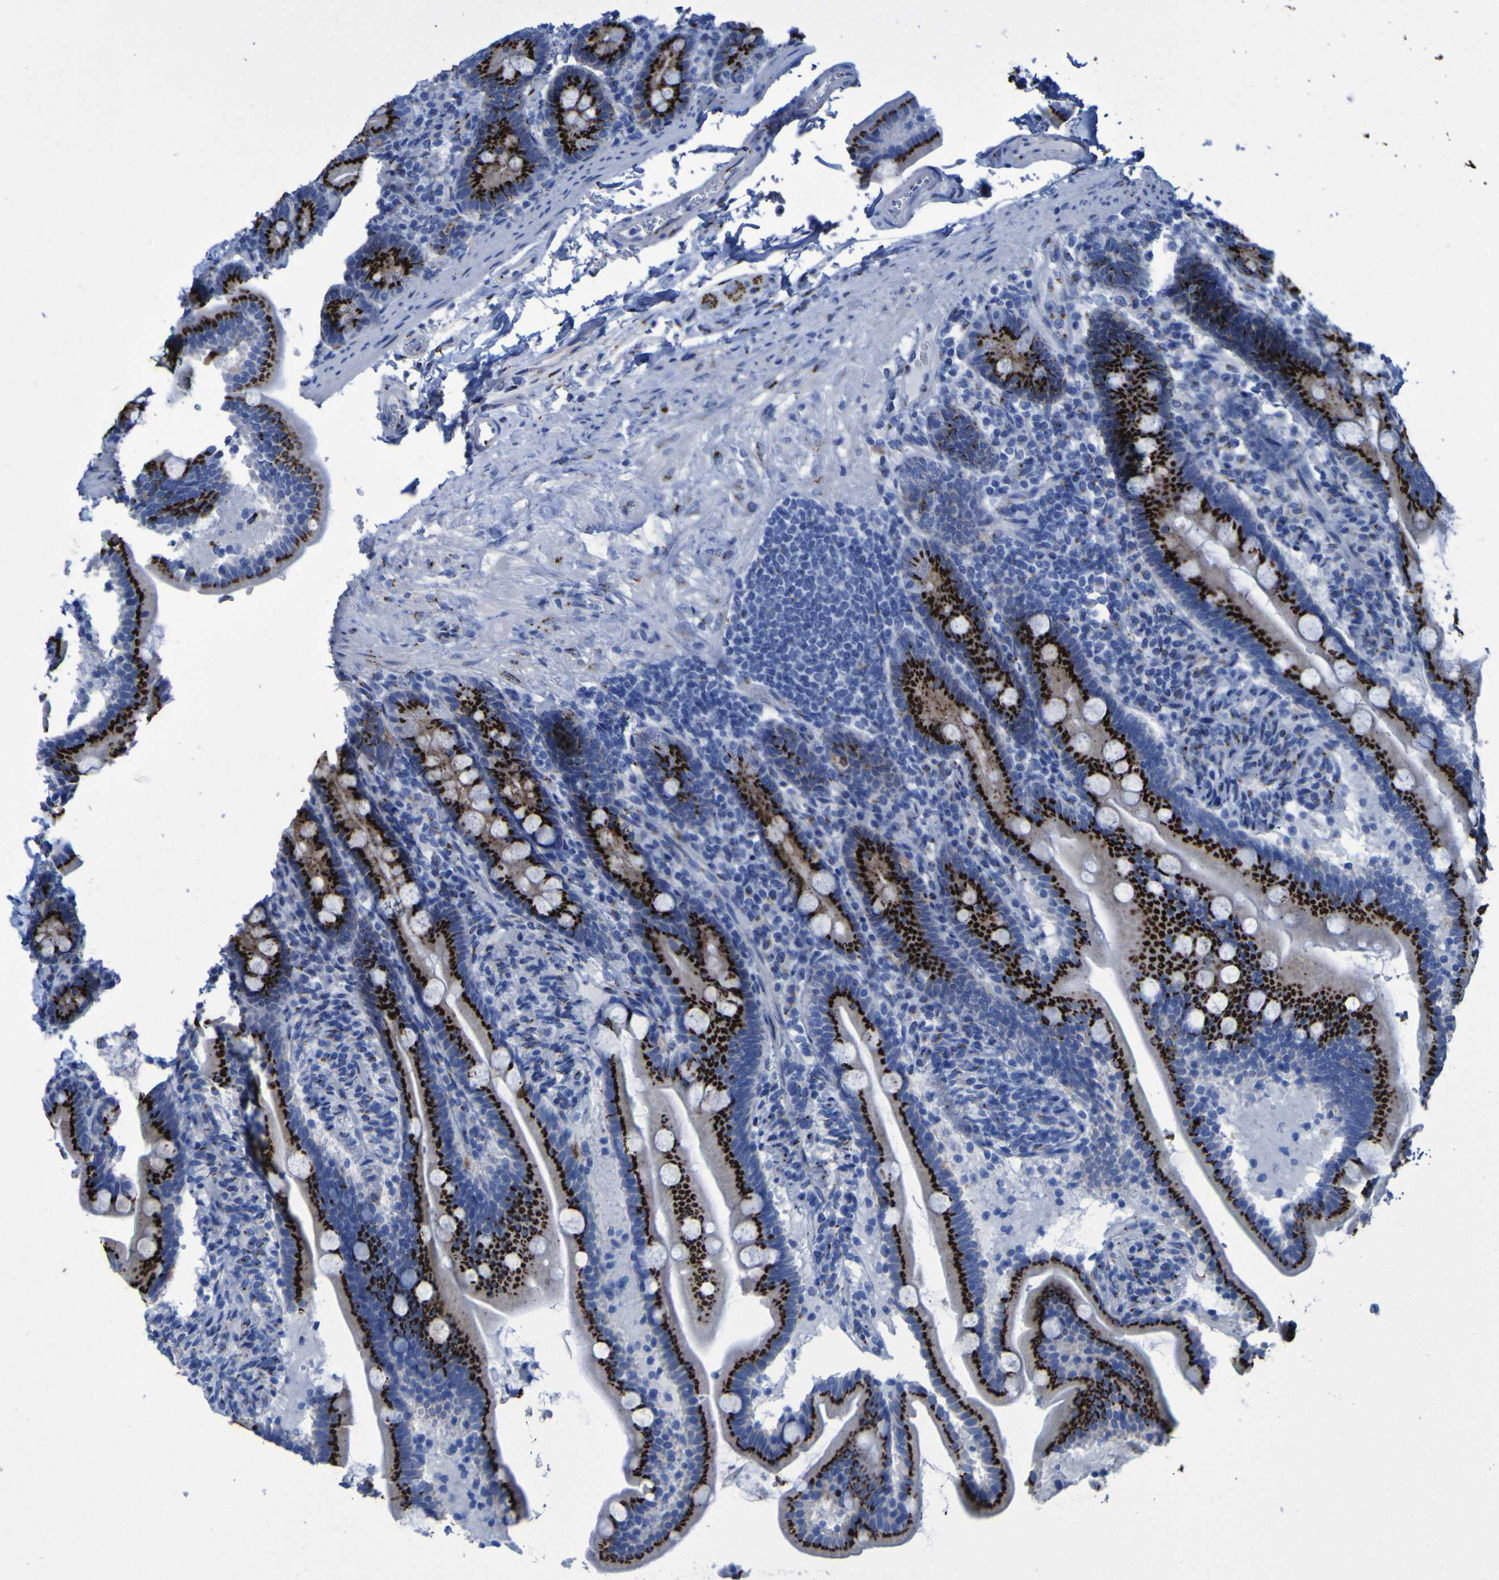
{"staining": {"intensity": "strong", "quantity": ">75%", "location": "cytoplasmic/membranous"}, "tissue": "duodenum", "cell_type": "Glandular cells", "image_type": "normal", "snomed": [{"axis": "morphology", "description": "Normal tissue, NOS"}, {"axis": "topography", "description": "Duodenum"}], "caption": "An image of duodenum stained for a protein exhibits strong cytoplasmic/membranous brown staining in glandular cells. The staining is performed using DAB brown chromogen to label protein expression. The nuclei are counter-stained blue using hematoxylin.", "gene": "GOLM1", "patient": {"sex": "male", "age": 54}}